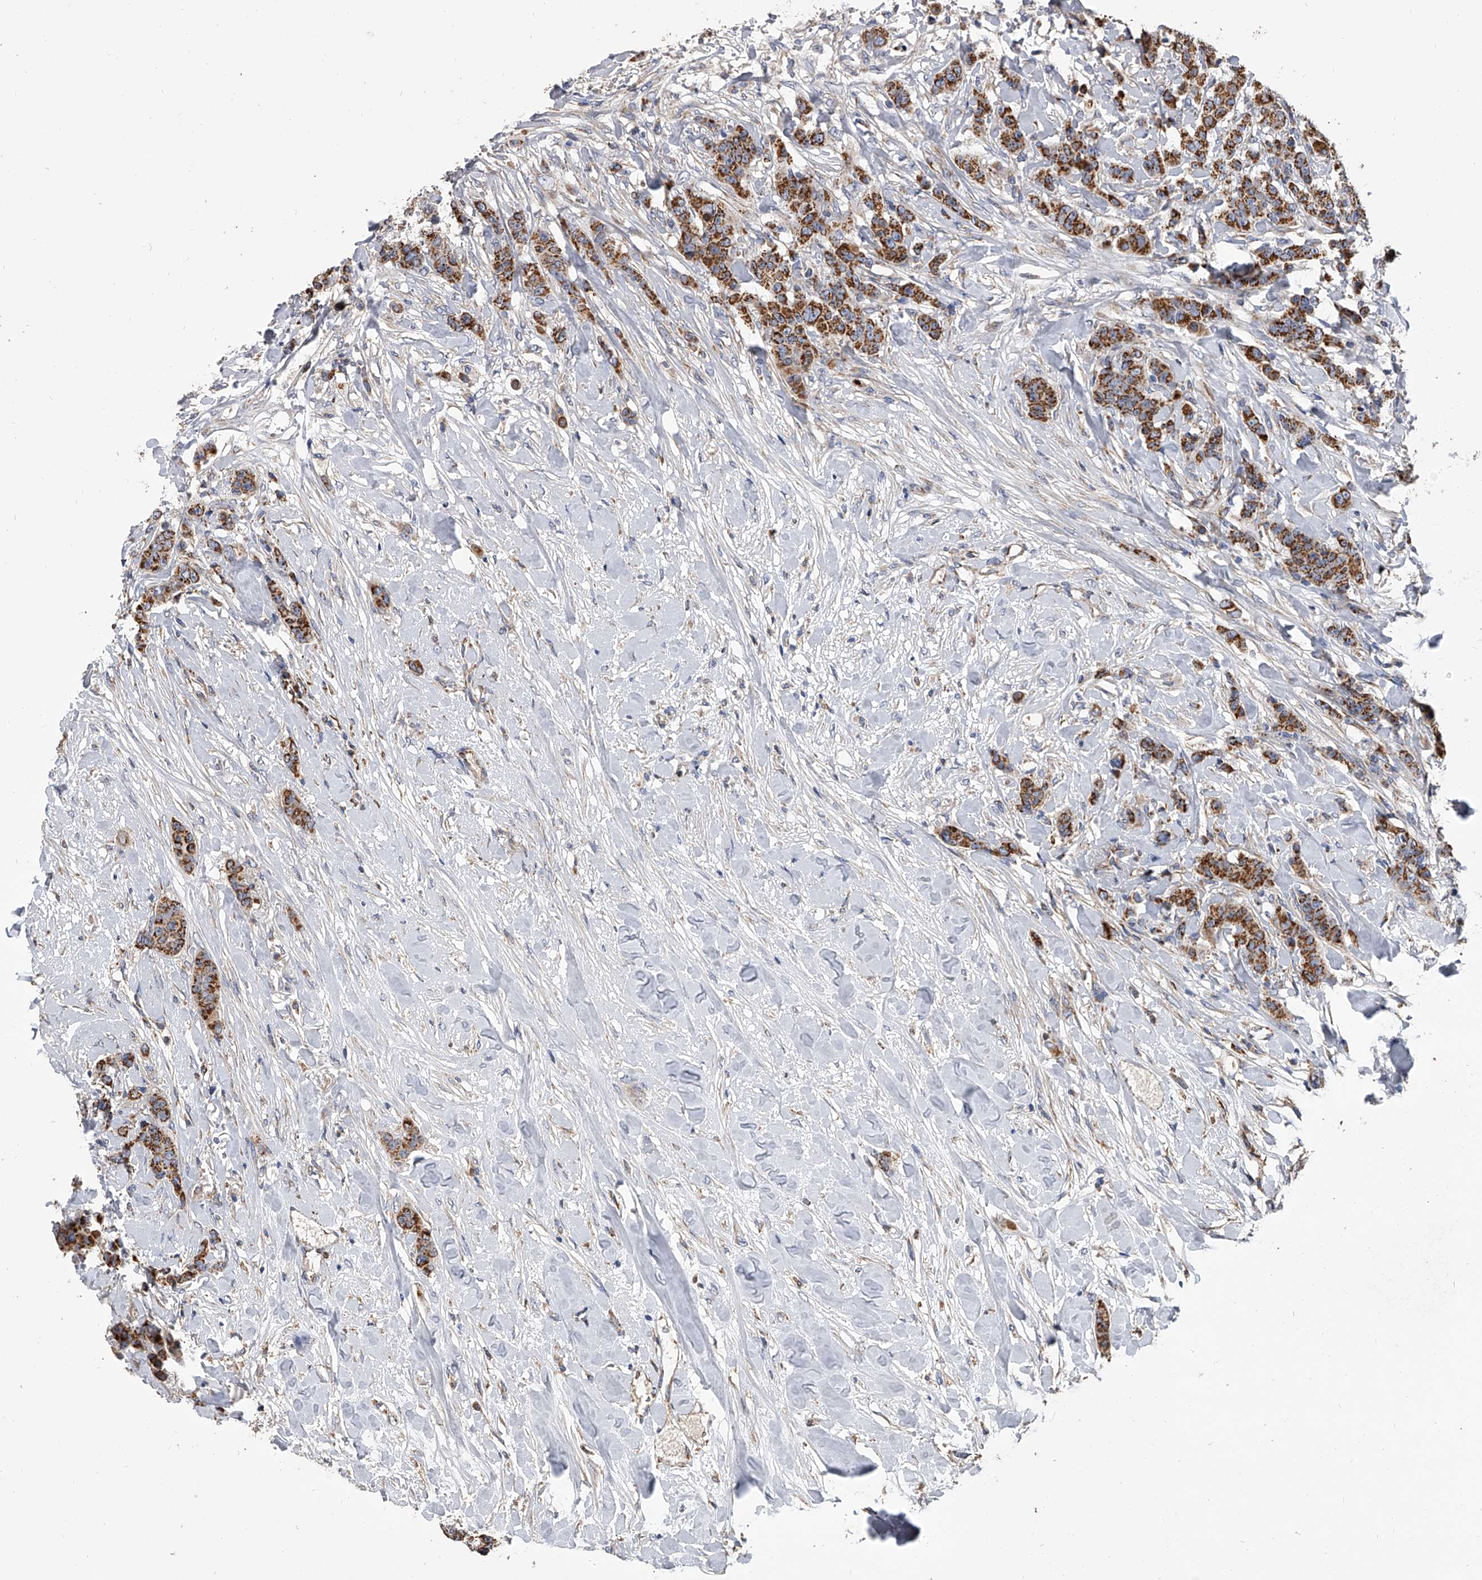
{"staining": {"intensity": "strong", "quantity": ">75%", "location": "cytoplasmic/membranous"}, "tissue": "breast cancer", "cell_type": "Tumor cells", "image_type": "cancer", "snomed": [{"axis": "morphology", "description": "Duct carcinoma"}, {"axis": "topography", "description": "Breast"}], "caption": "Immunohistochemistry staining of breast intraductal carcinoma, which reveals high levels of strong cytoplasmic/membranous positivity in approximately >75% of tumor cells indicating strong cytoplasmic/membranous protein positivity. The staining was performed using DAB (3,3'-diaminobenzidine) (brown) for protein detection and nuclei were counterstained in hematoxylin (blue).", "gene": "MRPL28", "patient": {"sex": "female", "age": 40}}